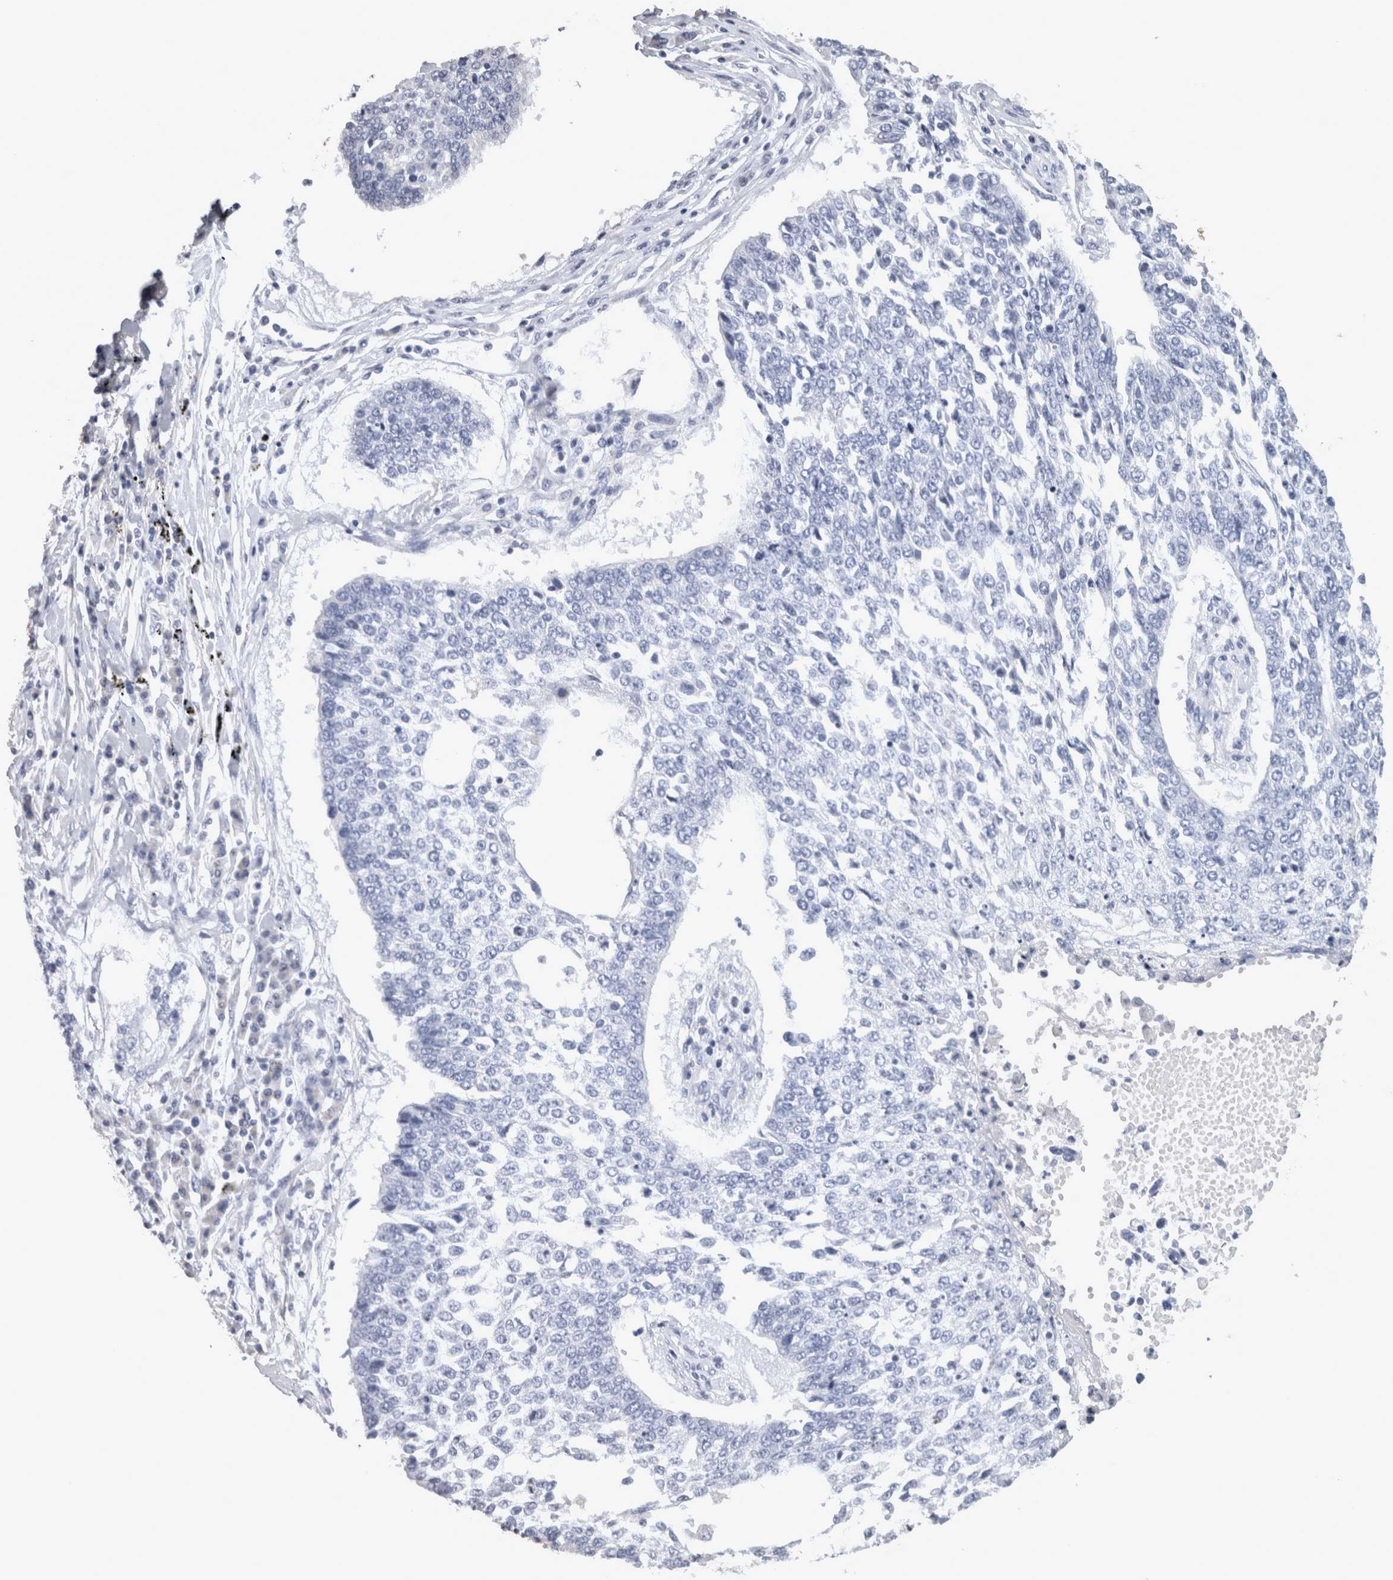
{"staining": {"intensity": "negative", "quantity": "none", "location": "none"}, "tissue": "lung cancer", "cell_type": "Tumor cells", "image_type": "cancer", "snomed": [{"axis": "morphology", "description": "Normal tissue, NOS"}, {"axis": "morphology", "description": "Squamous cell carcinoma, NOS"}, {"axis": "topography", "description": "Cartilage tissue"}, {"axis": "topography", "description": "Bronchus"}, {"axis": "topography", "description": "Lung"}, {"axis": "topography", "description": "Peripheral nerve tissue"}], "caption": "Image shows no protein staining in tumor cells of squamous cell carcinoma (lung) tissue.", "gene": "TCAP", "patient": {"sex": "female", "age": 49}}